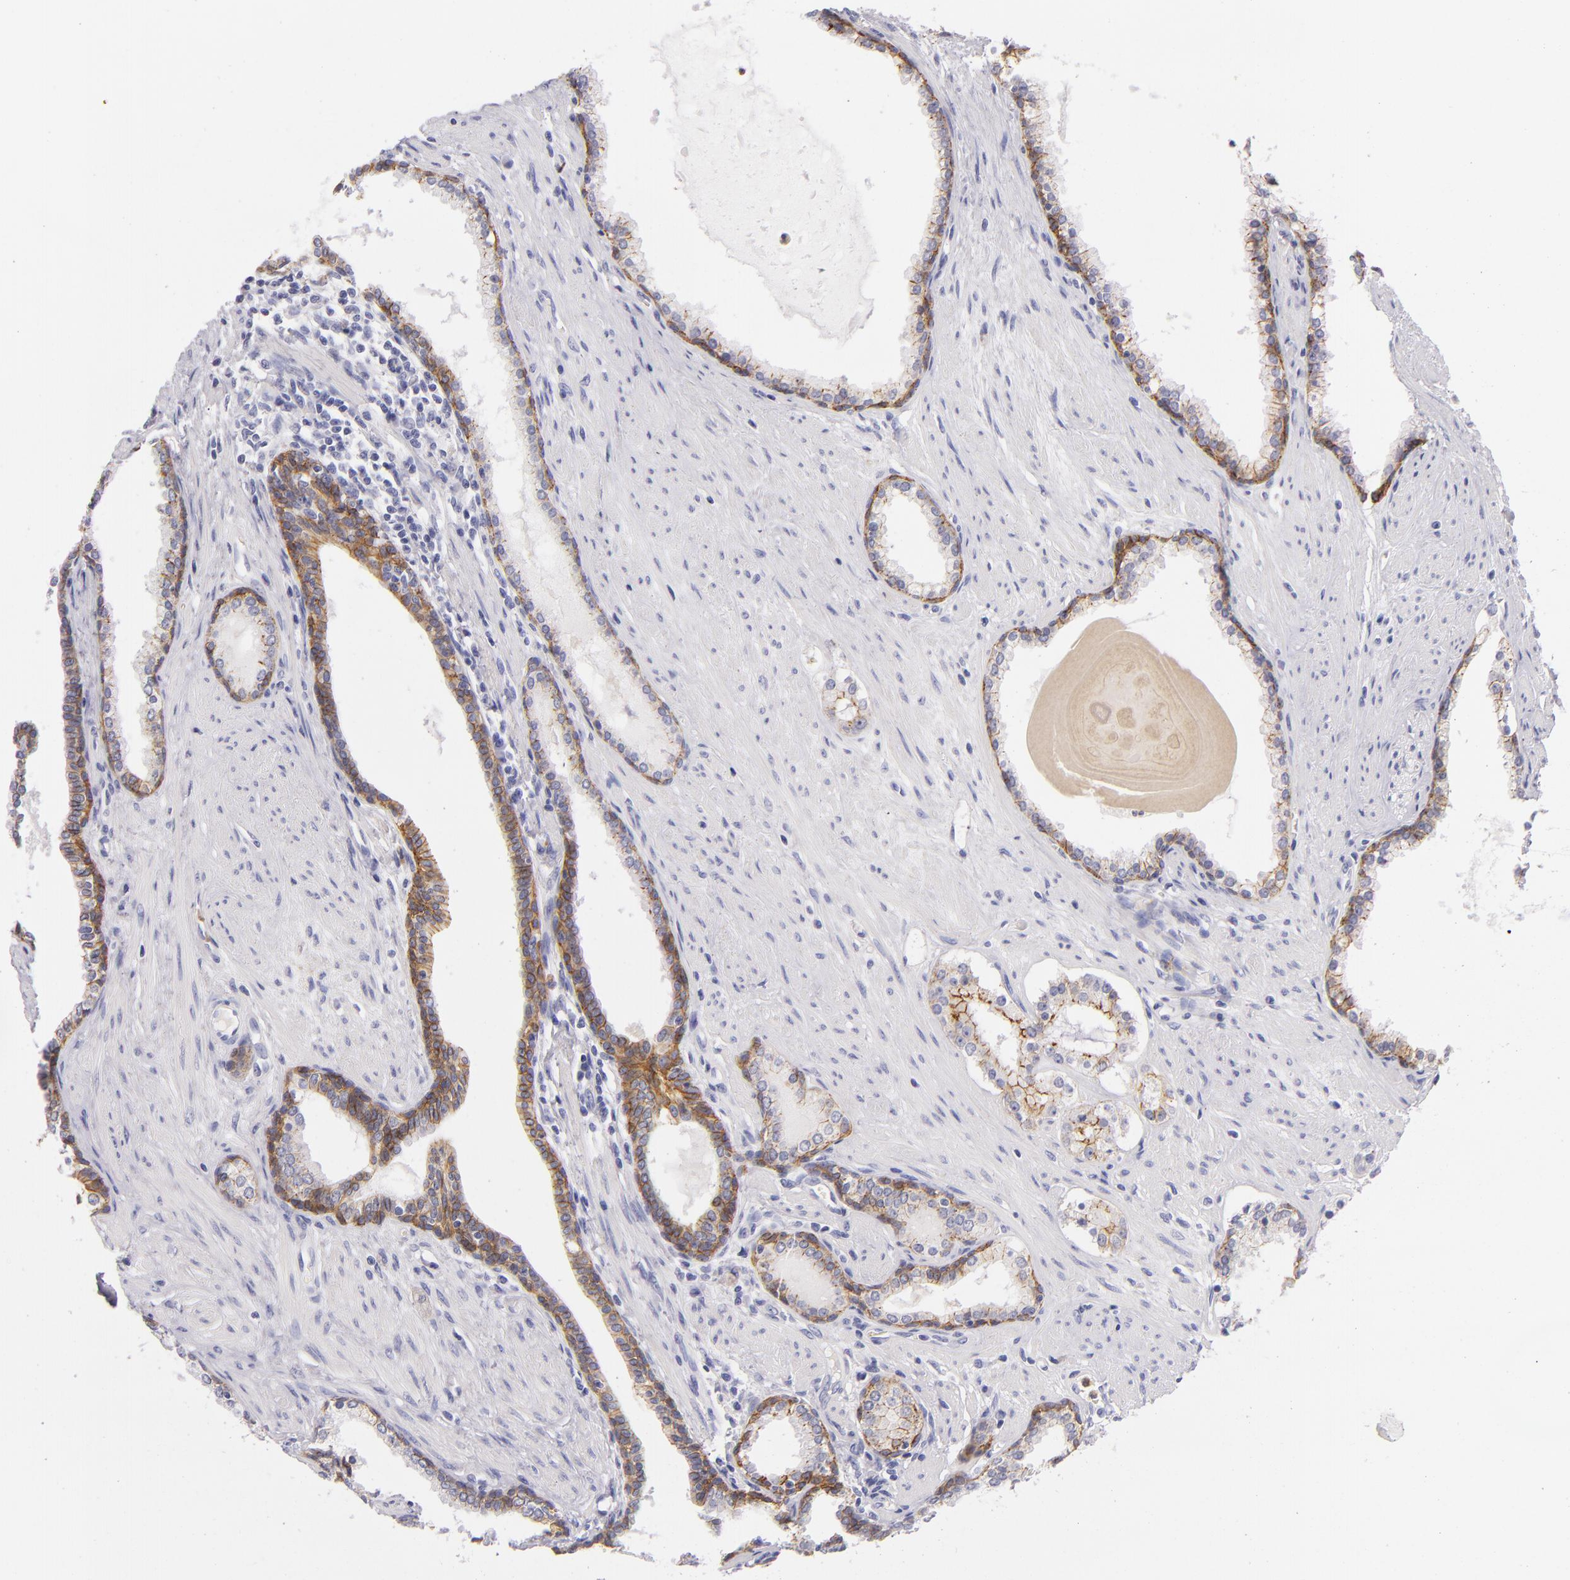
{"staining": {"intensity": "moderate", "quantity": ">75%", "location": "cytoplasmic/membranous"}, "tissue": "prostate cancer", "cell_type": "Tumor cells", "image_type": "cancer", "snomed": [{"axis": "morphology", "description": "Adenocarcinoma, Medium grade"}, {"axis": "topography", "description": "Prostate"}], "caption": "Immunohistochemistry photomicrograph of neoplastic tissue: adenocarcinoma (medium-grade) (prostate) stained using immunohistochemistry (IHC) reveals medium levels of moderate protein expression localized specifically in the cytoplasmic/membranous of tumor cells, appearing as a cytoplasmic/membranous brown color.", "gene": "CDH3", "patient": {"sex": "male", "age": 73}}